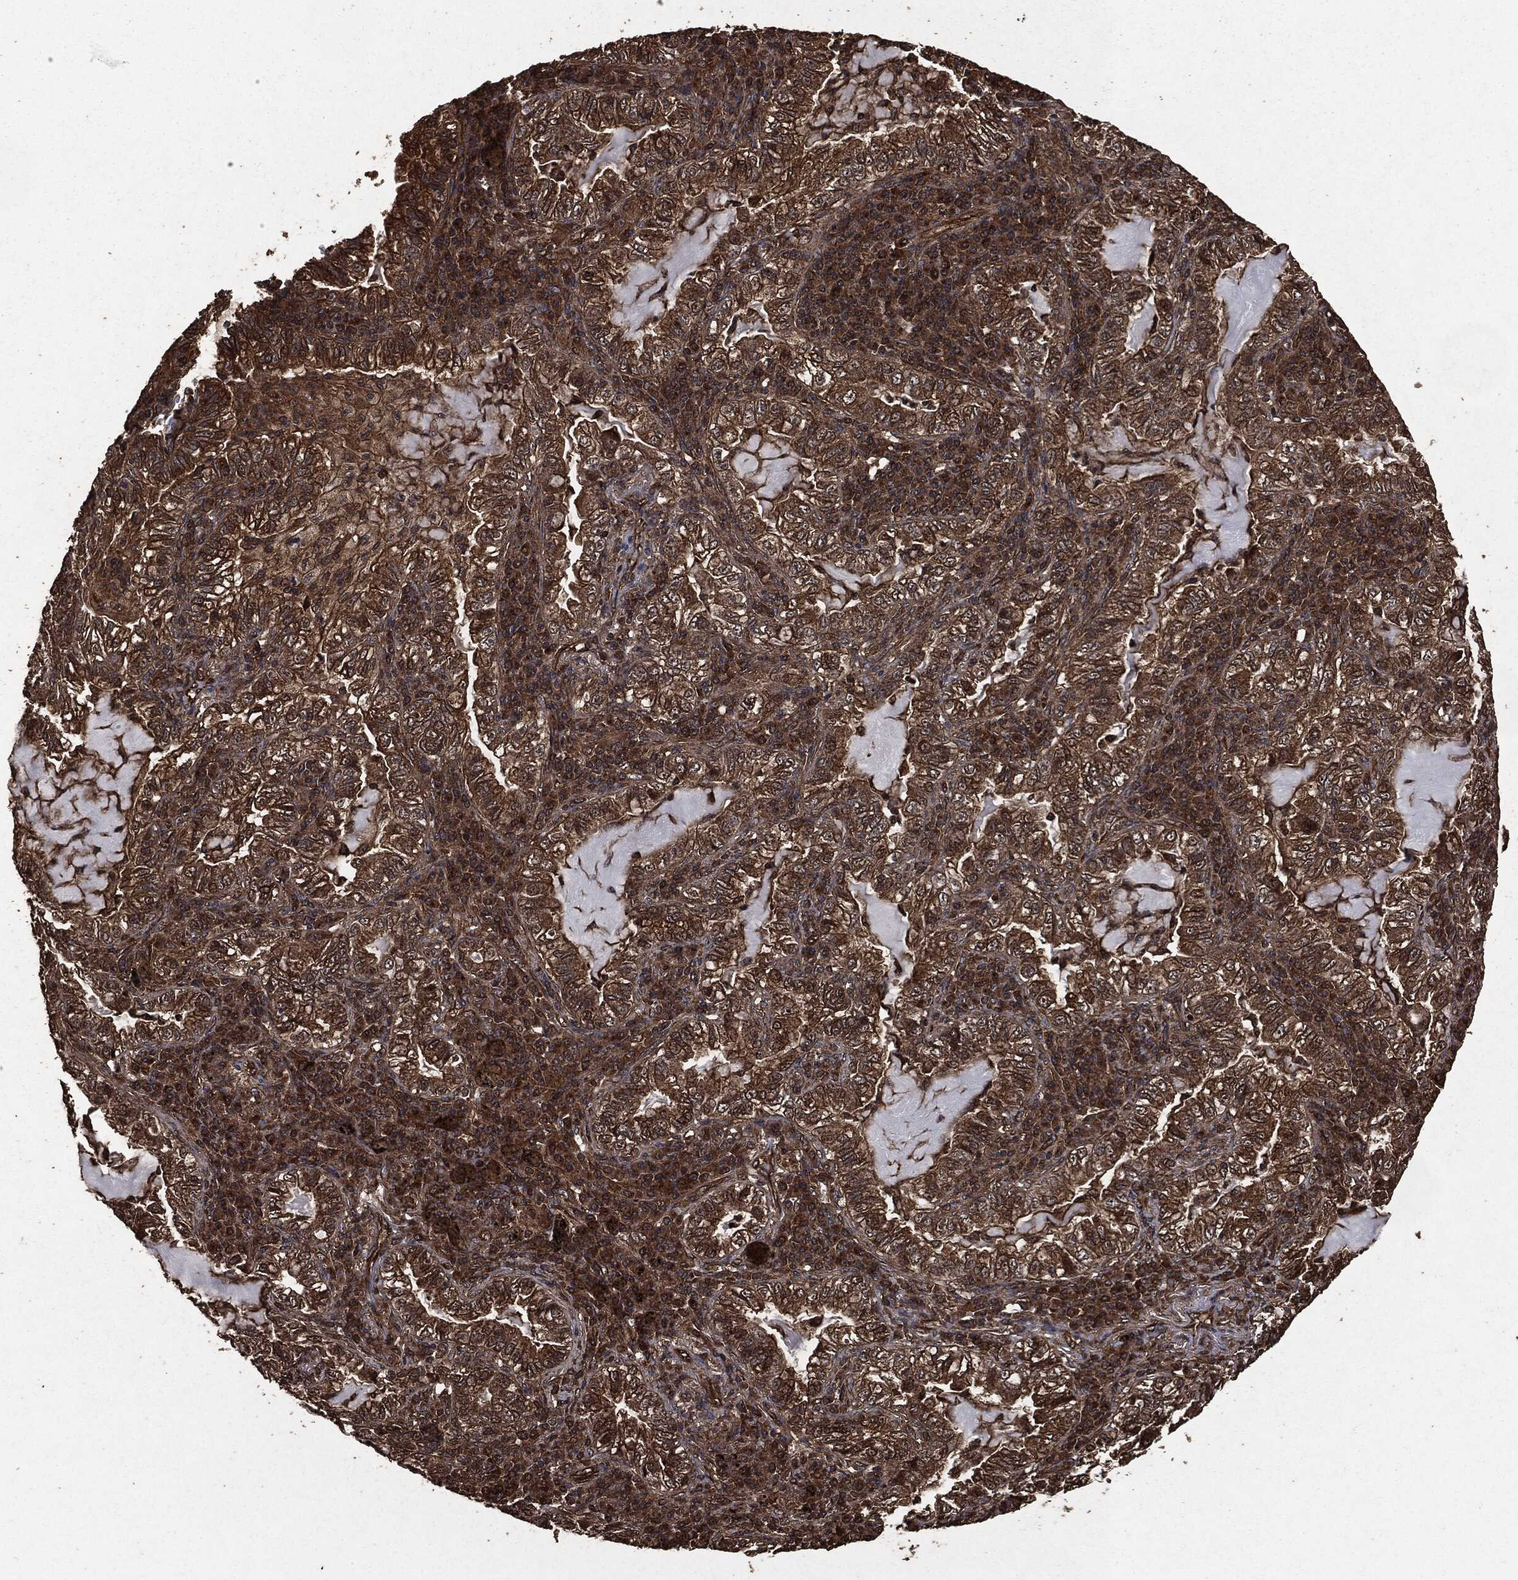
{"staining": {"intensity": "moderate", "quantity": "25%-75%", "location": "cytoplasmic/membranous"}, "tissue": "lung cancer", "cell_type": "Tumor cells", "image_type": "cancer", "snomed": [{"axis": "morphology", "description": "Adenocarcinoma, NOS"}, {"axis": "topography", "description": "Lung"}], "caption": "Lung cancer stained with DAB (3,3'-diaminobenzidine) IHC exhibits medium levels of moderate cytoplasmic/membranous staining in about 25%-75% of tumor cells.", "gene": "HRAS", "patient": {"sex": "female", "age": 73}}